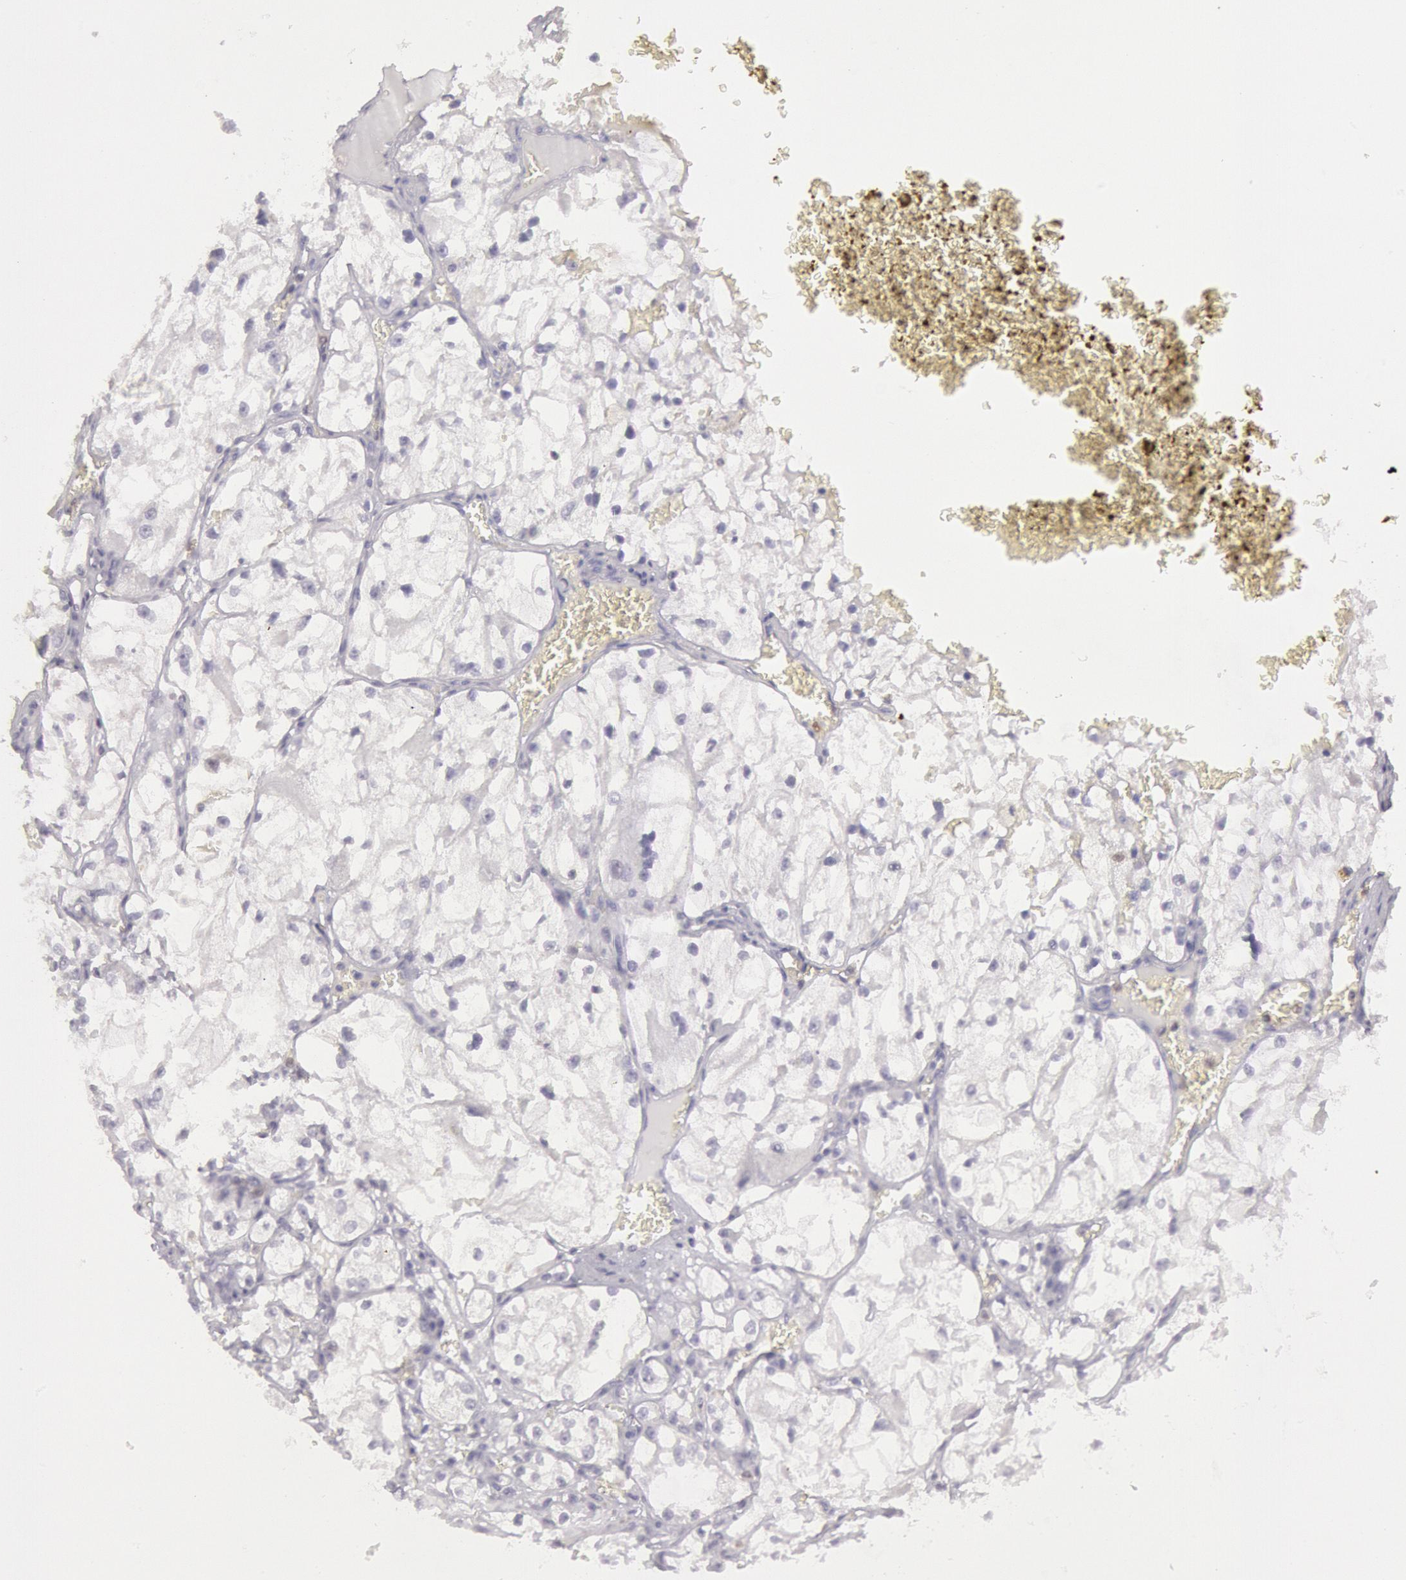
{"staining": {"intensity": "negative", "quantity": "none", "location": "none"}, "tissue": "renal cancer", "cell_type": "Tumor cells", "image_type": "cancer", "snomed": [{"axis": "morphology", "description": "Adenocarcinoma, NOS"}, {"axis": "topography", "description": "Kidney"}], "caption": "A histopathology image of human renal adenocarcinoma is negative for staining in tumor cells.", "gene": "RAB27A", "patient": {"sex": "male", "age": 61}}